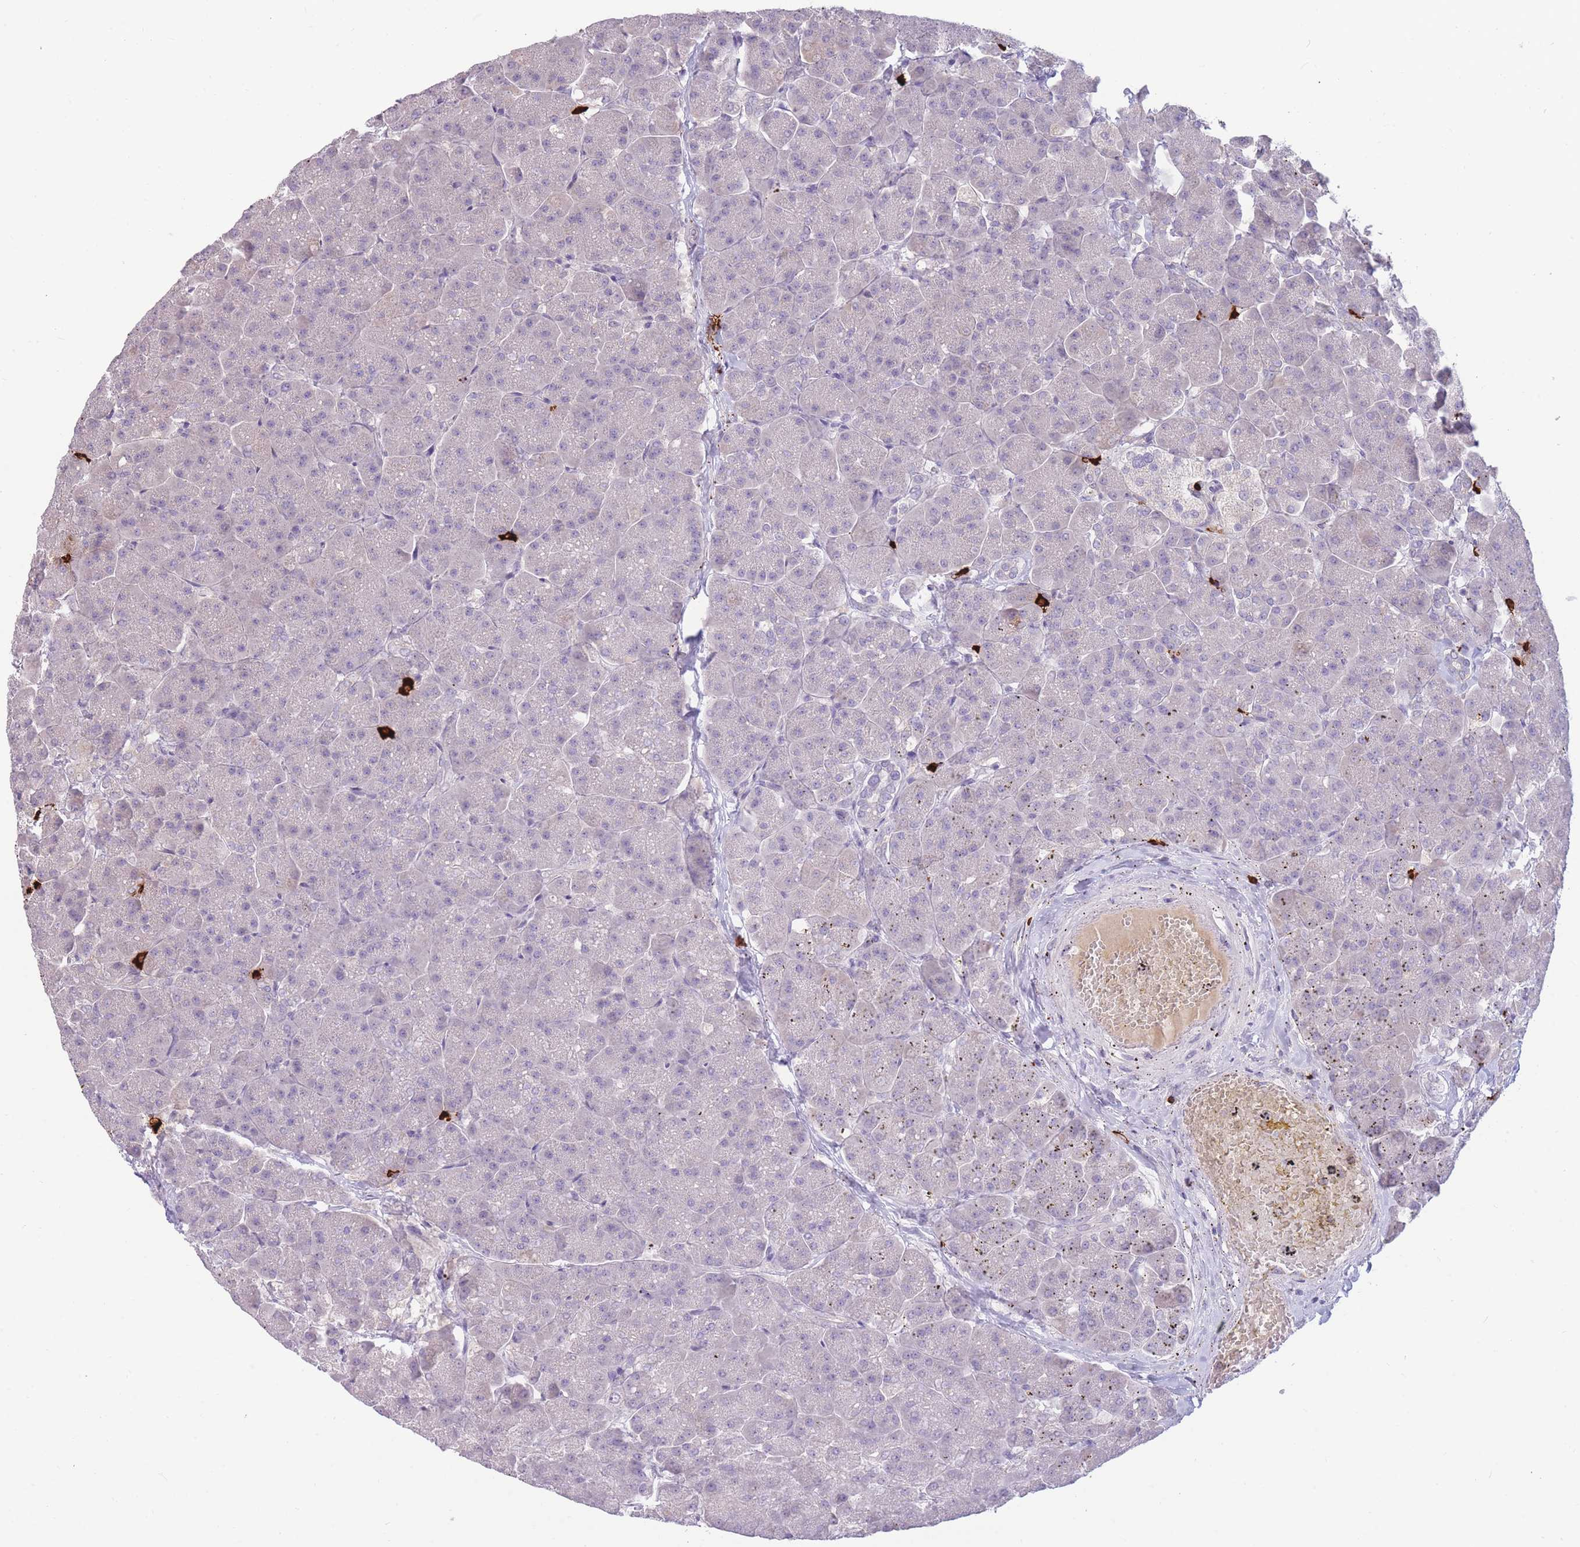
{"staining": {"intensity": "negative", "quantity": "none", "location": "none"}, "tissue": "pancreas", "cell_type": "Exocrine glandular cells", "image_type": "normal", "snomed": [{"axis": "morphology", "description": "Normal tissue, NOS"}, {"axis": "topography", "description": "Pancreas"}, {"axis": "topography", "description": "Peripheral nerve tissue"}], "caption": "Immunohistochemical staining of unremarkable human pancreas shows no significant staining in exocrine glandular cells. (DAB IHC with hematoxylin counter stain).", "gene": "TPSD1", "patient": {"sex": "male", "age": 54}}